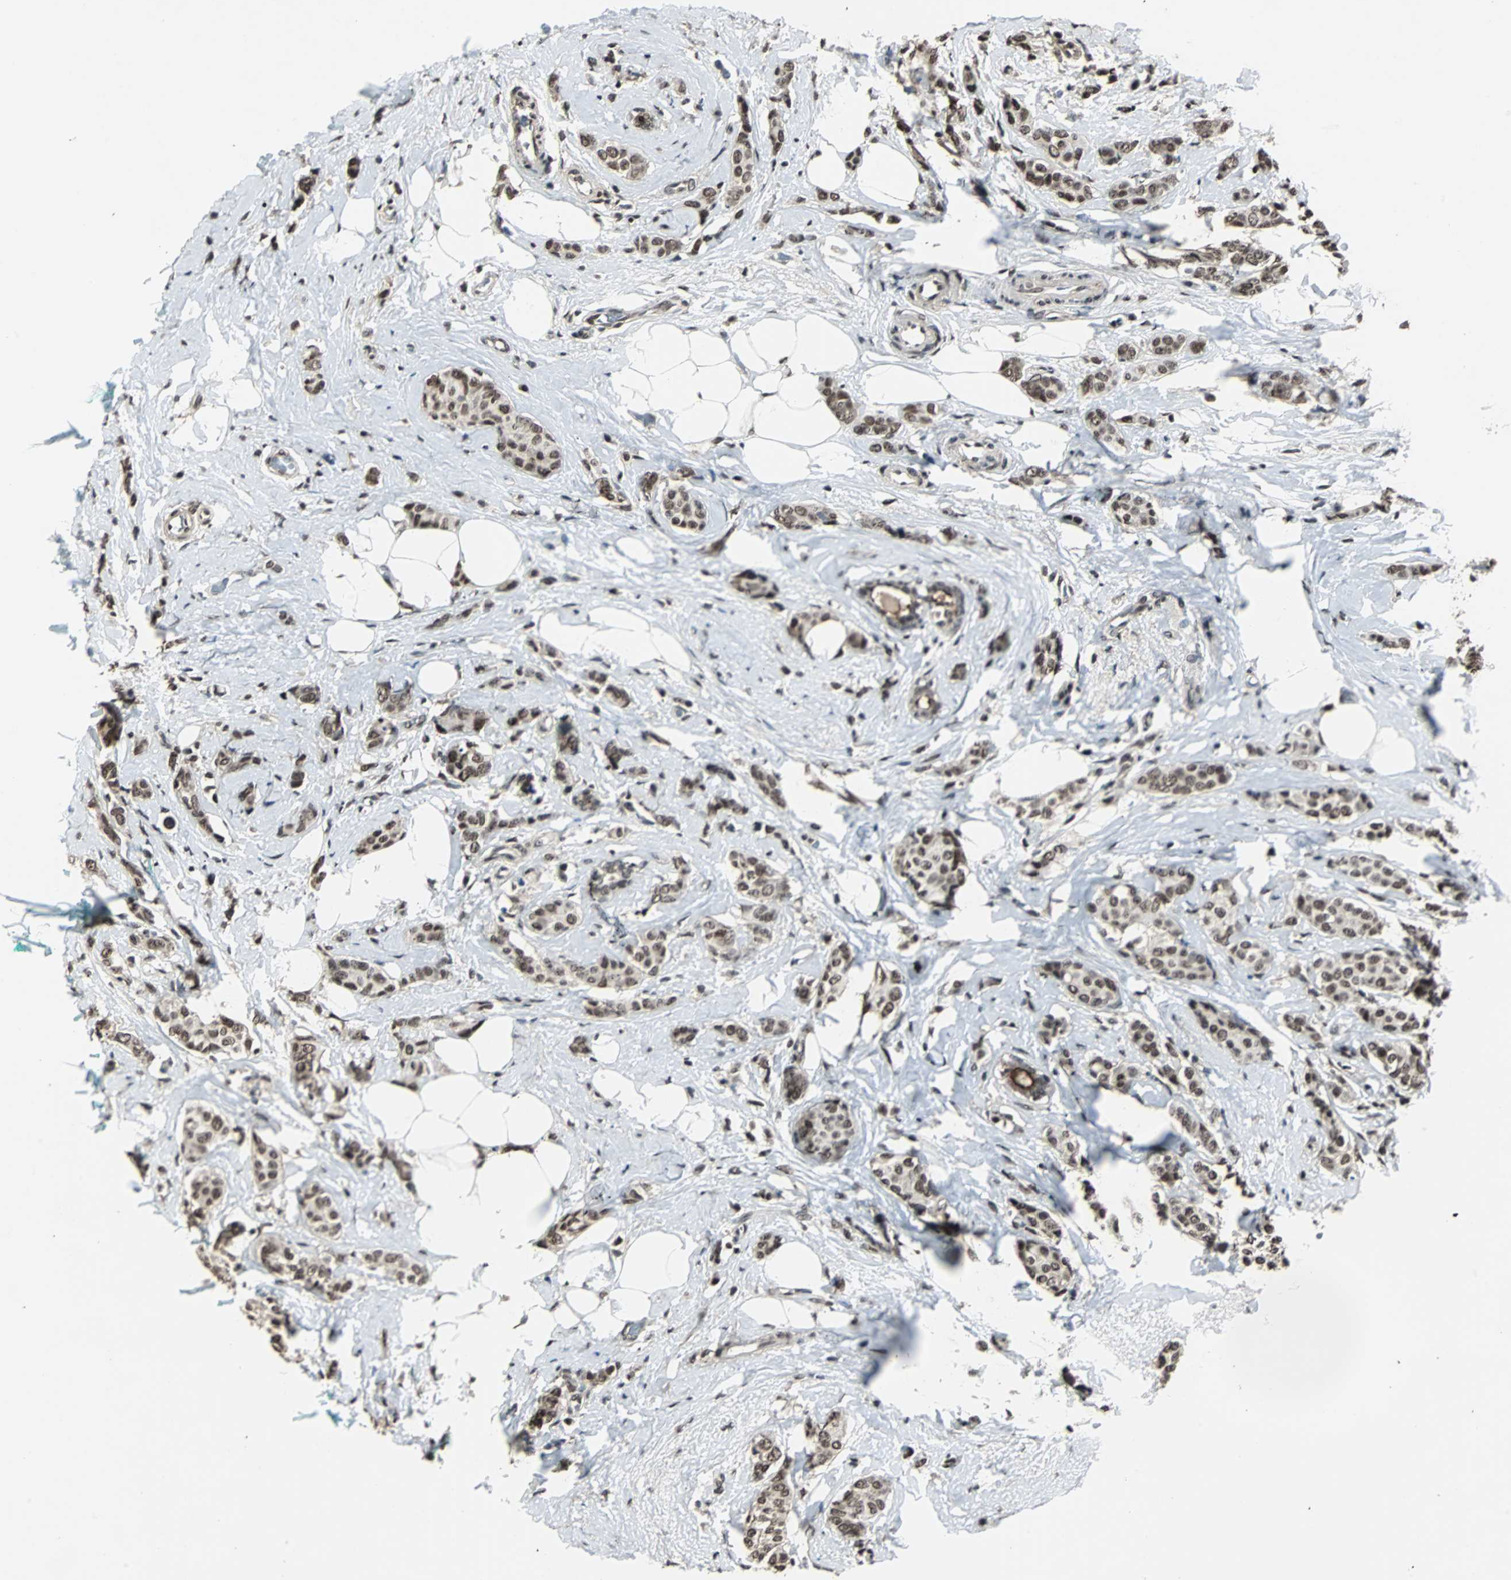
{"staining": {"intensity": "moderate", "quantity": ">75%", "location": "nuclear"}, "tissue": "breast cancer", "cell_type": "Tumor cells", "image_type": "cancer", "snomed": [{"axis": "morphology", "description": "Lobular carcinoma"}, {"axis": "topography", "description": "Breast"}], "caption": "IHC (DAB (3,3'-diaminobenzidine)) staining of lobular carcinoma (breast) displays moderate nuclear protein expression in about >75% of tumor cells.", "gene": "MKX", "patient": {"sex": "female", "age": 60}}